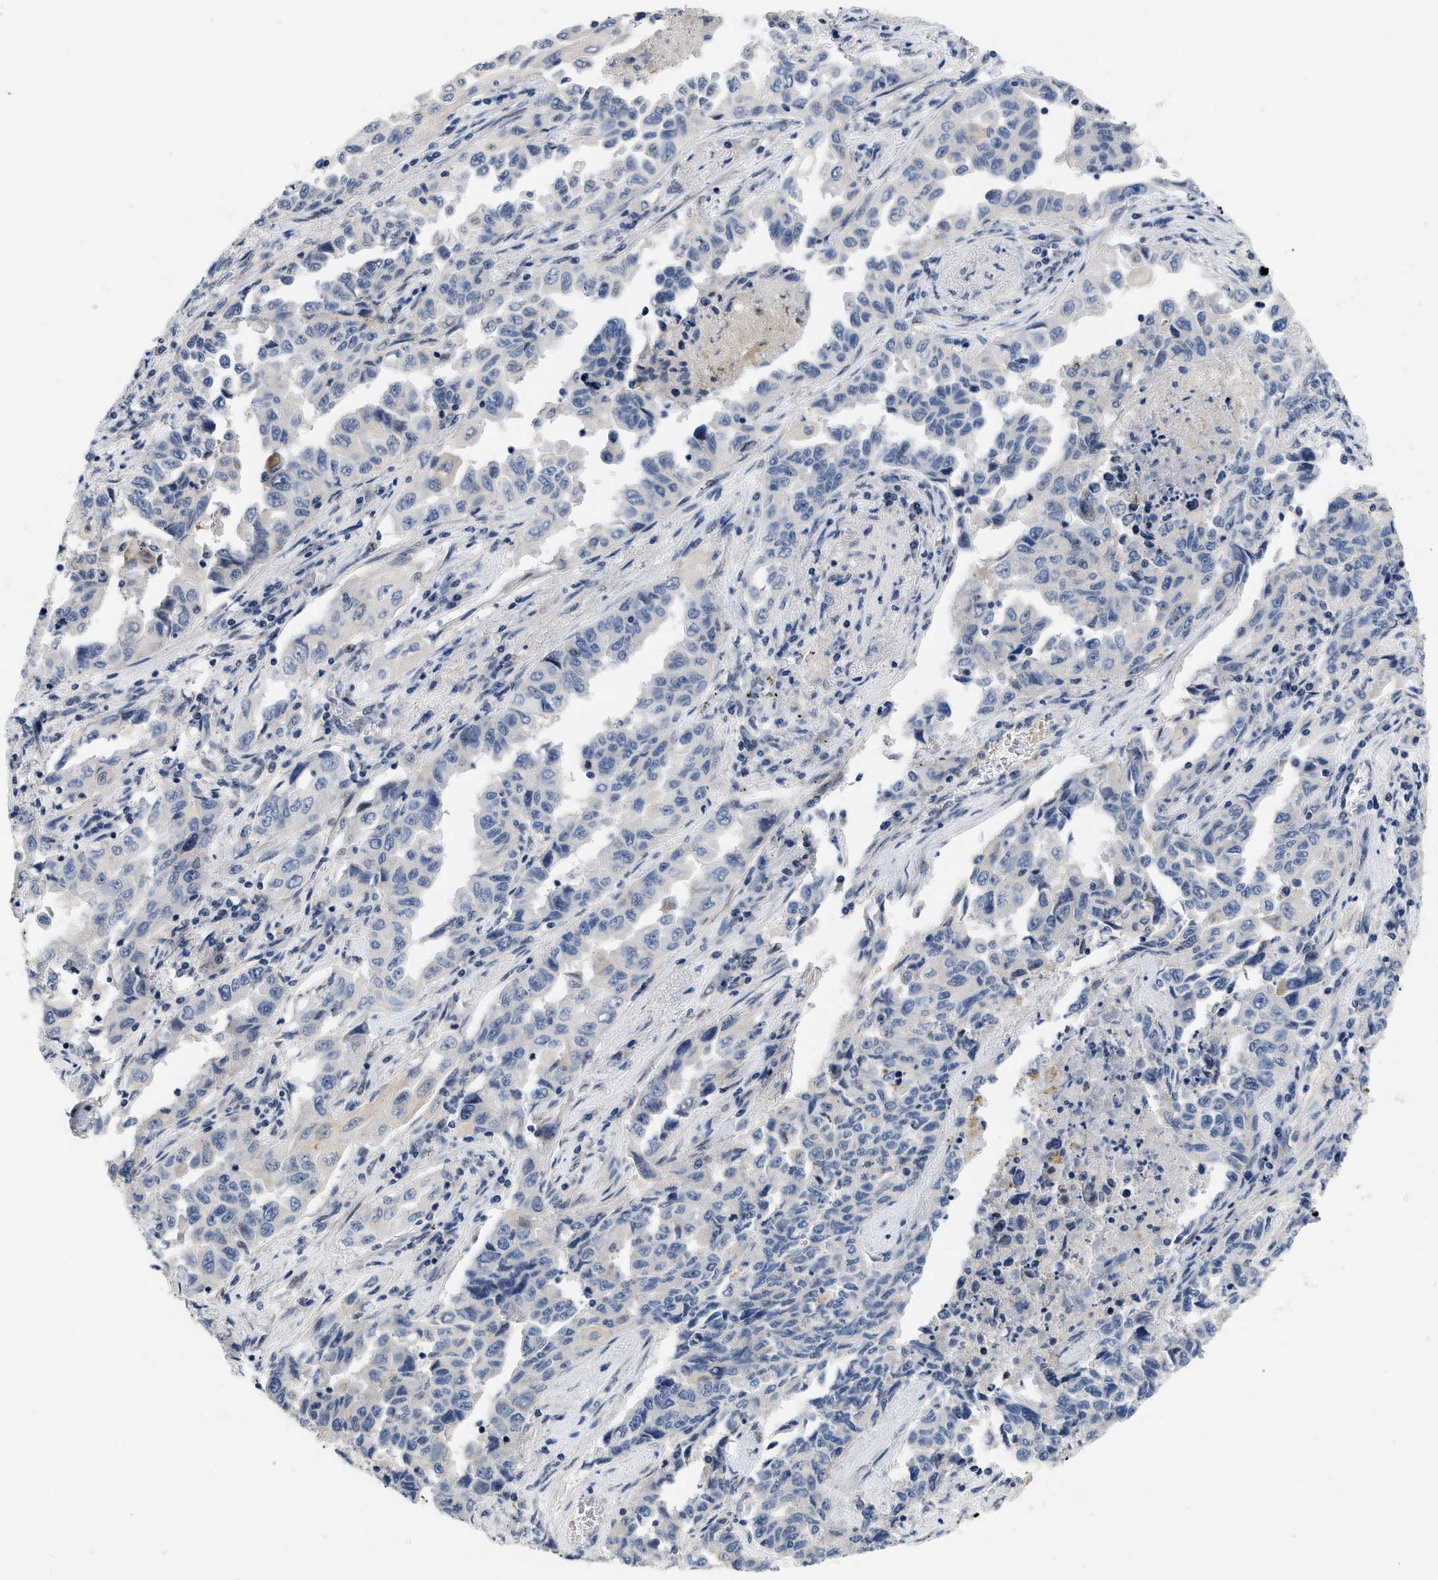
{"staining": {"intensity": "negative", "quantity": "none", "location": "none"}, "tissue": "lung cancer", "cell_type": "Tumor cells", "image_type": "cancer", "snomed": [{"axis": "morphology", "description": "Adenocarcinoma, NOS"}, {"axis": "topography", "description": "Lung"}], "caption": "Tumor cells show no significant protein expression in lung cancer.", "gene": "VIP", "patient": {"sex": "female", "age": 51}}